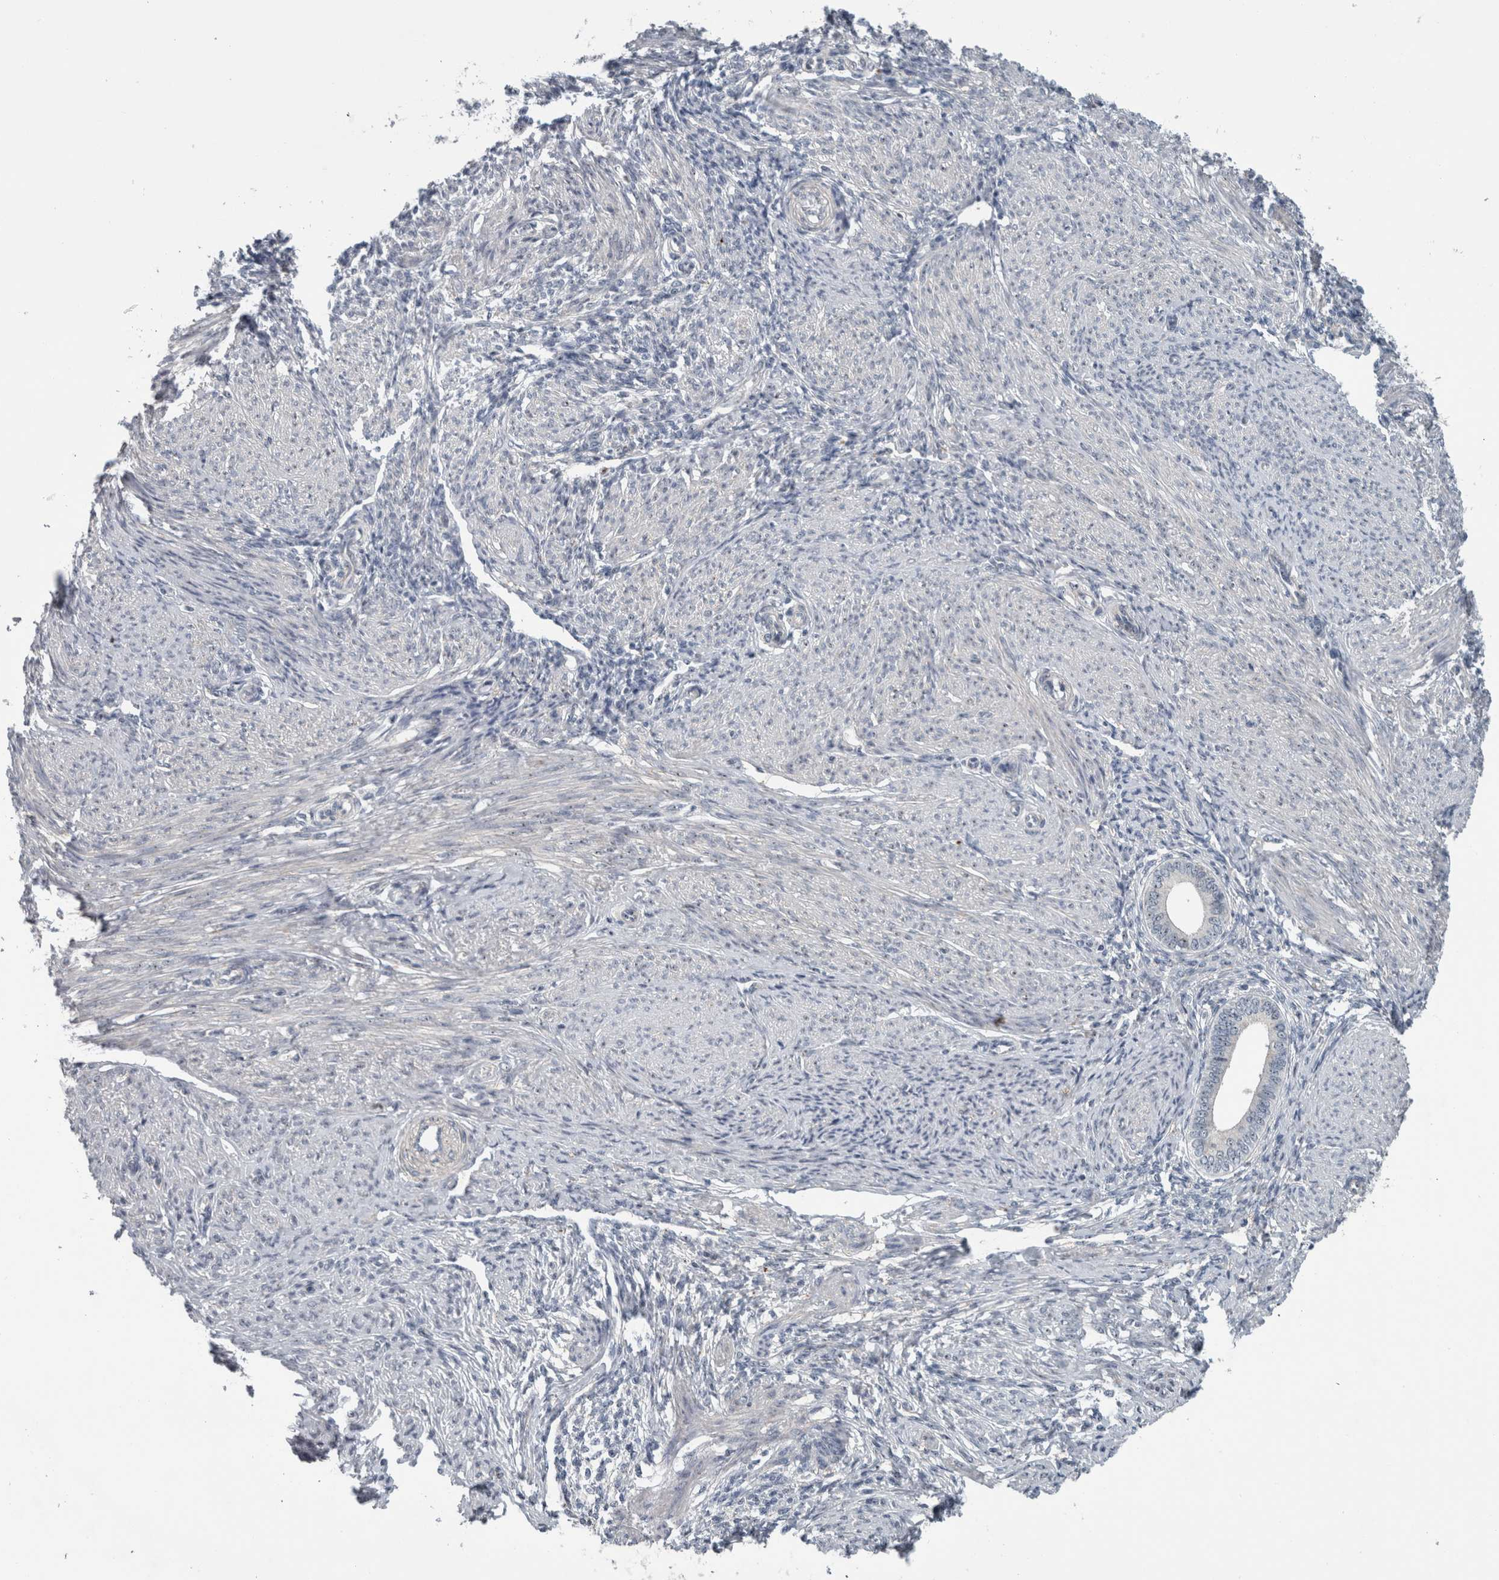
{"staining": {"intensity": "negative", "quantity": "none", "location": "none"}, "tissue": "endometrium", "cell_type": "Cells in endometrial stroma", "image_type": "normal", "snomed": [{"axis": "morphology", "description": "Normal tissue, NOS"}, {"axis": "topography", "description": "Endometrium"}], "caption": "The photomicrograph shows no significant expression in cells in endometrial stroma of endometrium. The staining is performed using DAB brown chromogen with nuclei counter-stained in using hematoxylin.", "gene": "UTP6", "patient": {"sex": "female", "age": 42}}